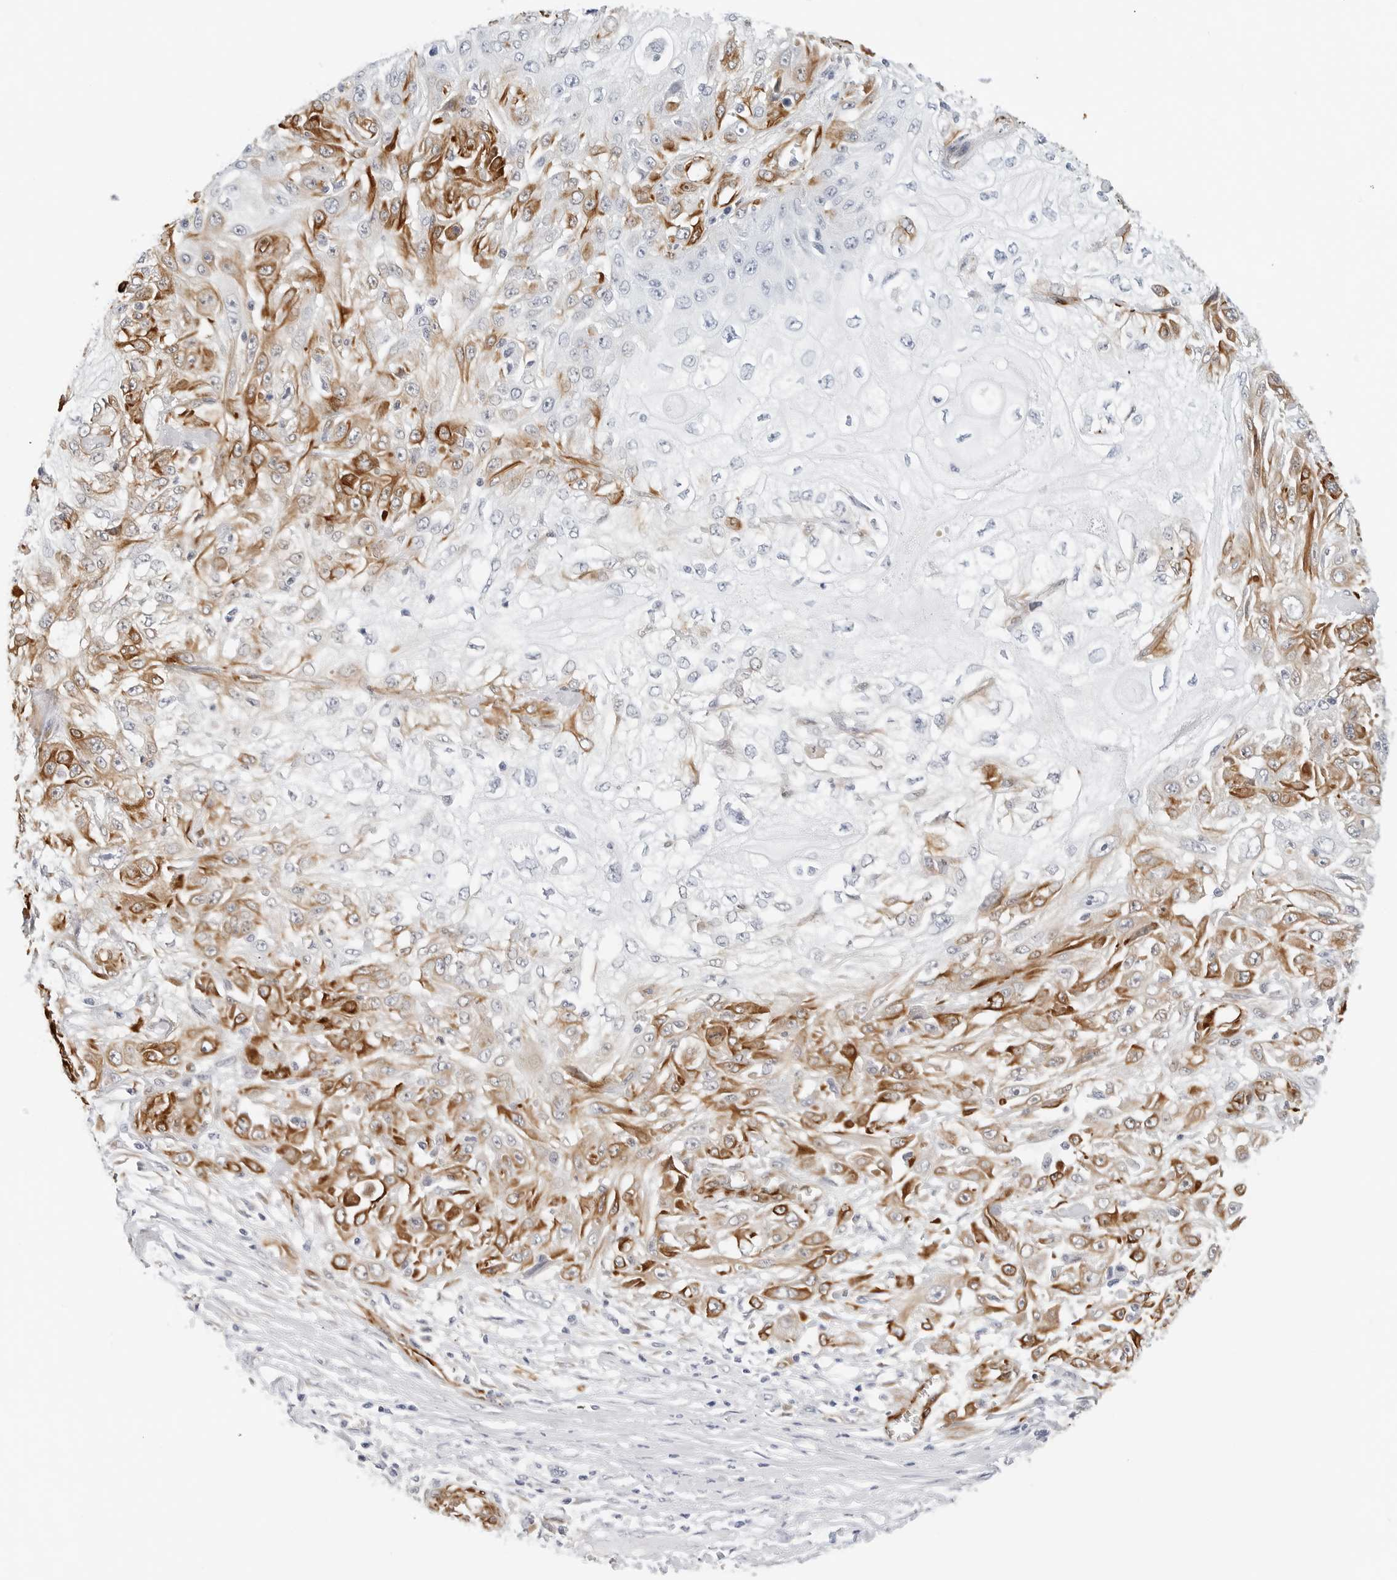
{"staining": {"intensity": "moderate", "quantity": "25%-75%", "location": "cytoplasmic/membranous"}, "tissue": "skin cancer", "cell_type": "Tumor cells", "image_type": "cancer", "snomed": [{"axis": "morphology", "description": "Squamous cell carcinoma, NOS"}, {"axis": "morphology", "description": "Squamous cell carcinoma, metastatic, NOS"}, {"axis": "topography", "description": "Skin"}, {"axis": "topography", "description": "Lymph node"}], "caption": "Approximately 25%-75% of tumor cells in skin metastatic squamous cell carcinoma exhibit moderate cytoplasmic/membranous protein positivity as visualized by brown immunohistochemical staining.", "gene": "NES", "patient": {"sex": "male", "age": 75}}